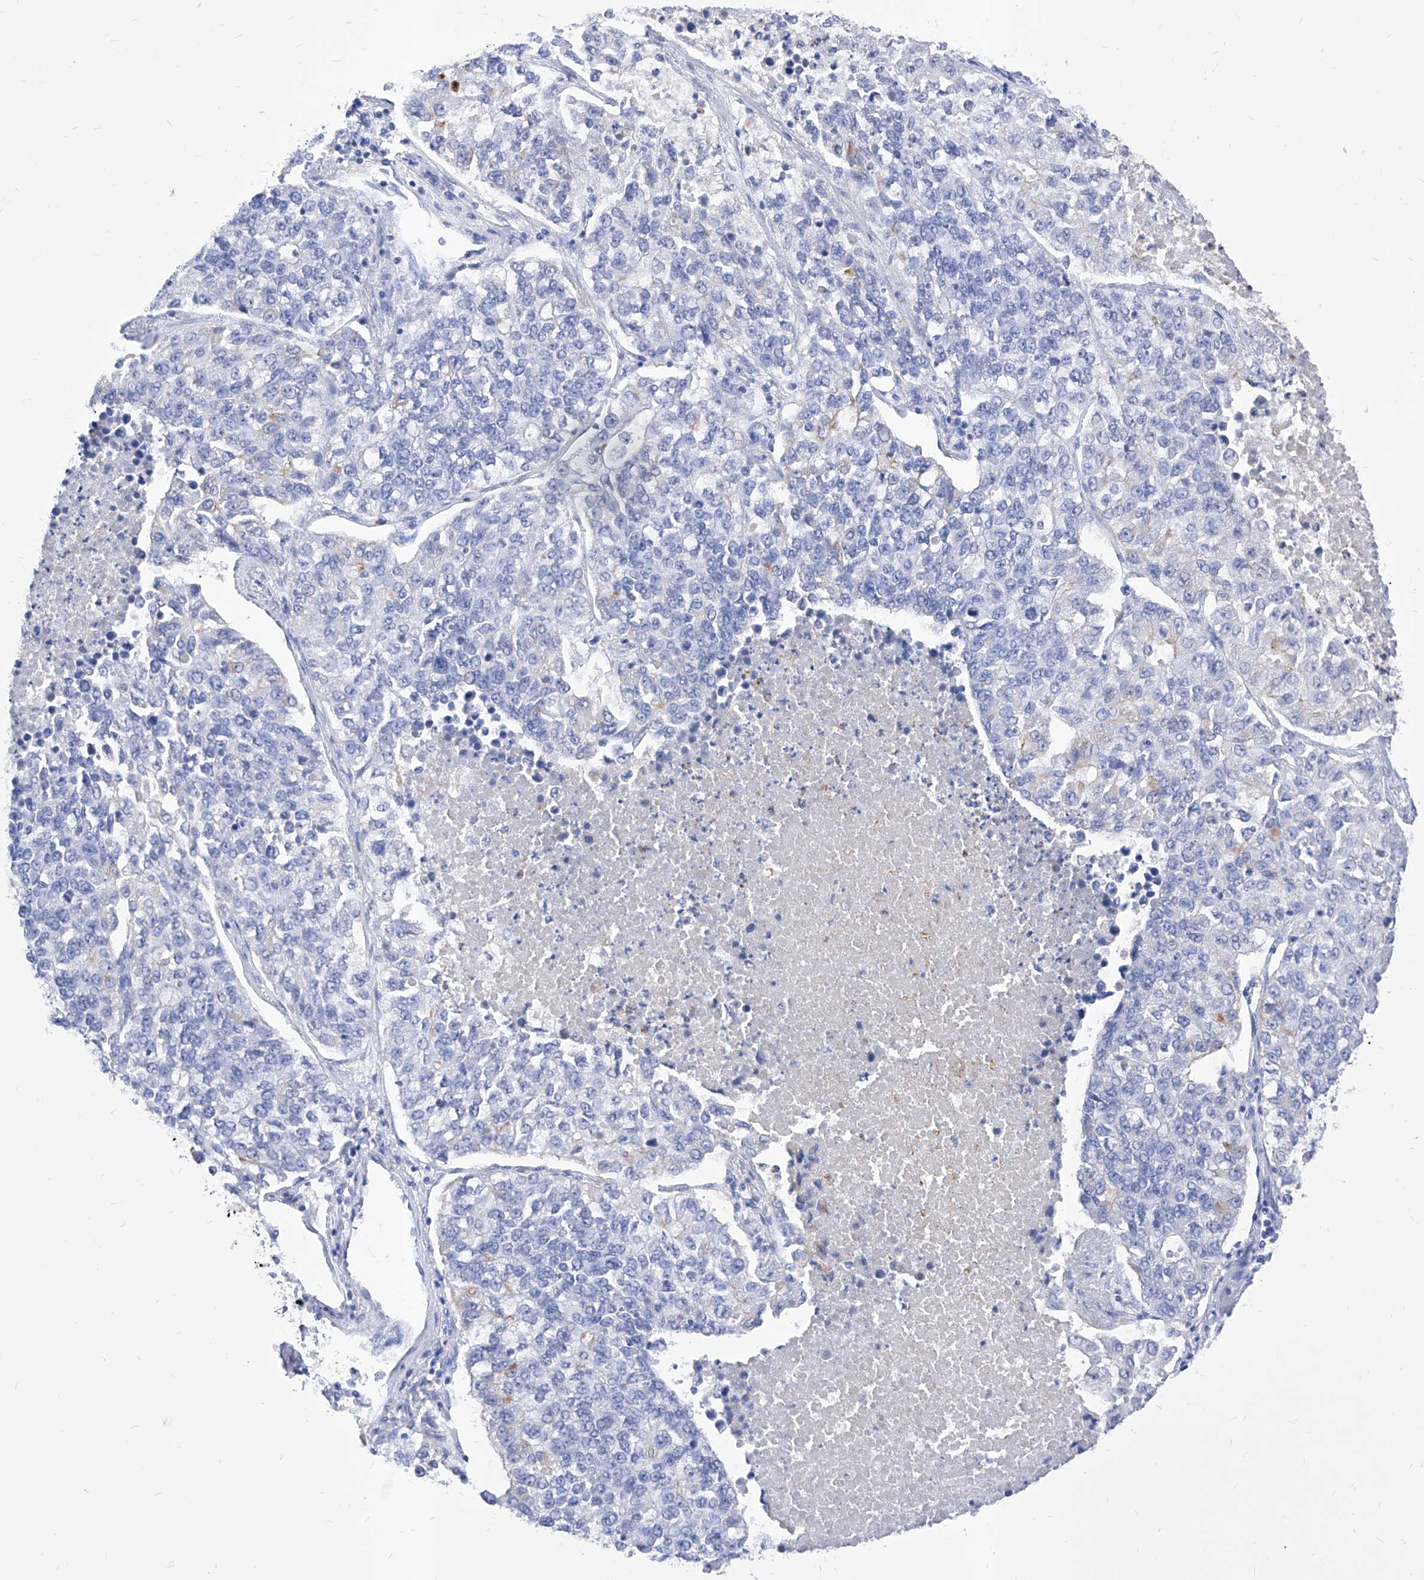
{"staining": {"intensity": "negative", "quantity": "none", "location": "none"}, "tissue": "lung cancer", "cell_type": "Tumor cells", "image_type": "cancer", "snomed": [{"axis": "morphology", "description": "Adenocarcinoma, NOS"}, {"axis": "topography", "description": "Lung"}], "caption": "IHC photomicrograph of neoplastic tissue: human lung cancer (adenocarcinoma) stained with DAB displays no significant protein staining in tumor cells.", "gene": "VAX1", "patient": {"sex": "male", "age": 49}}